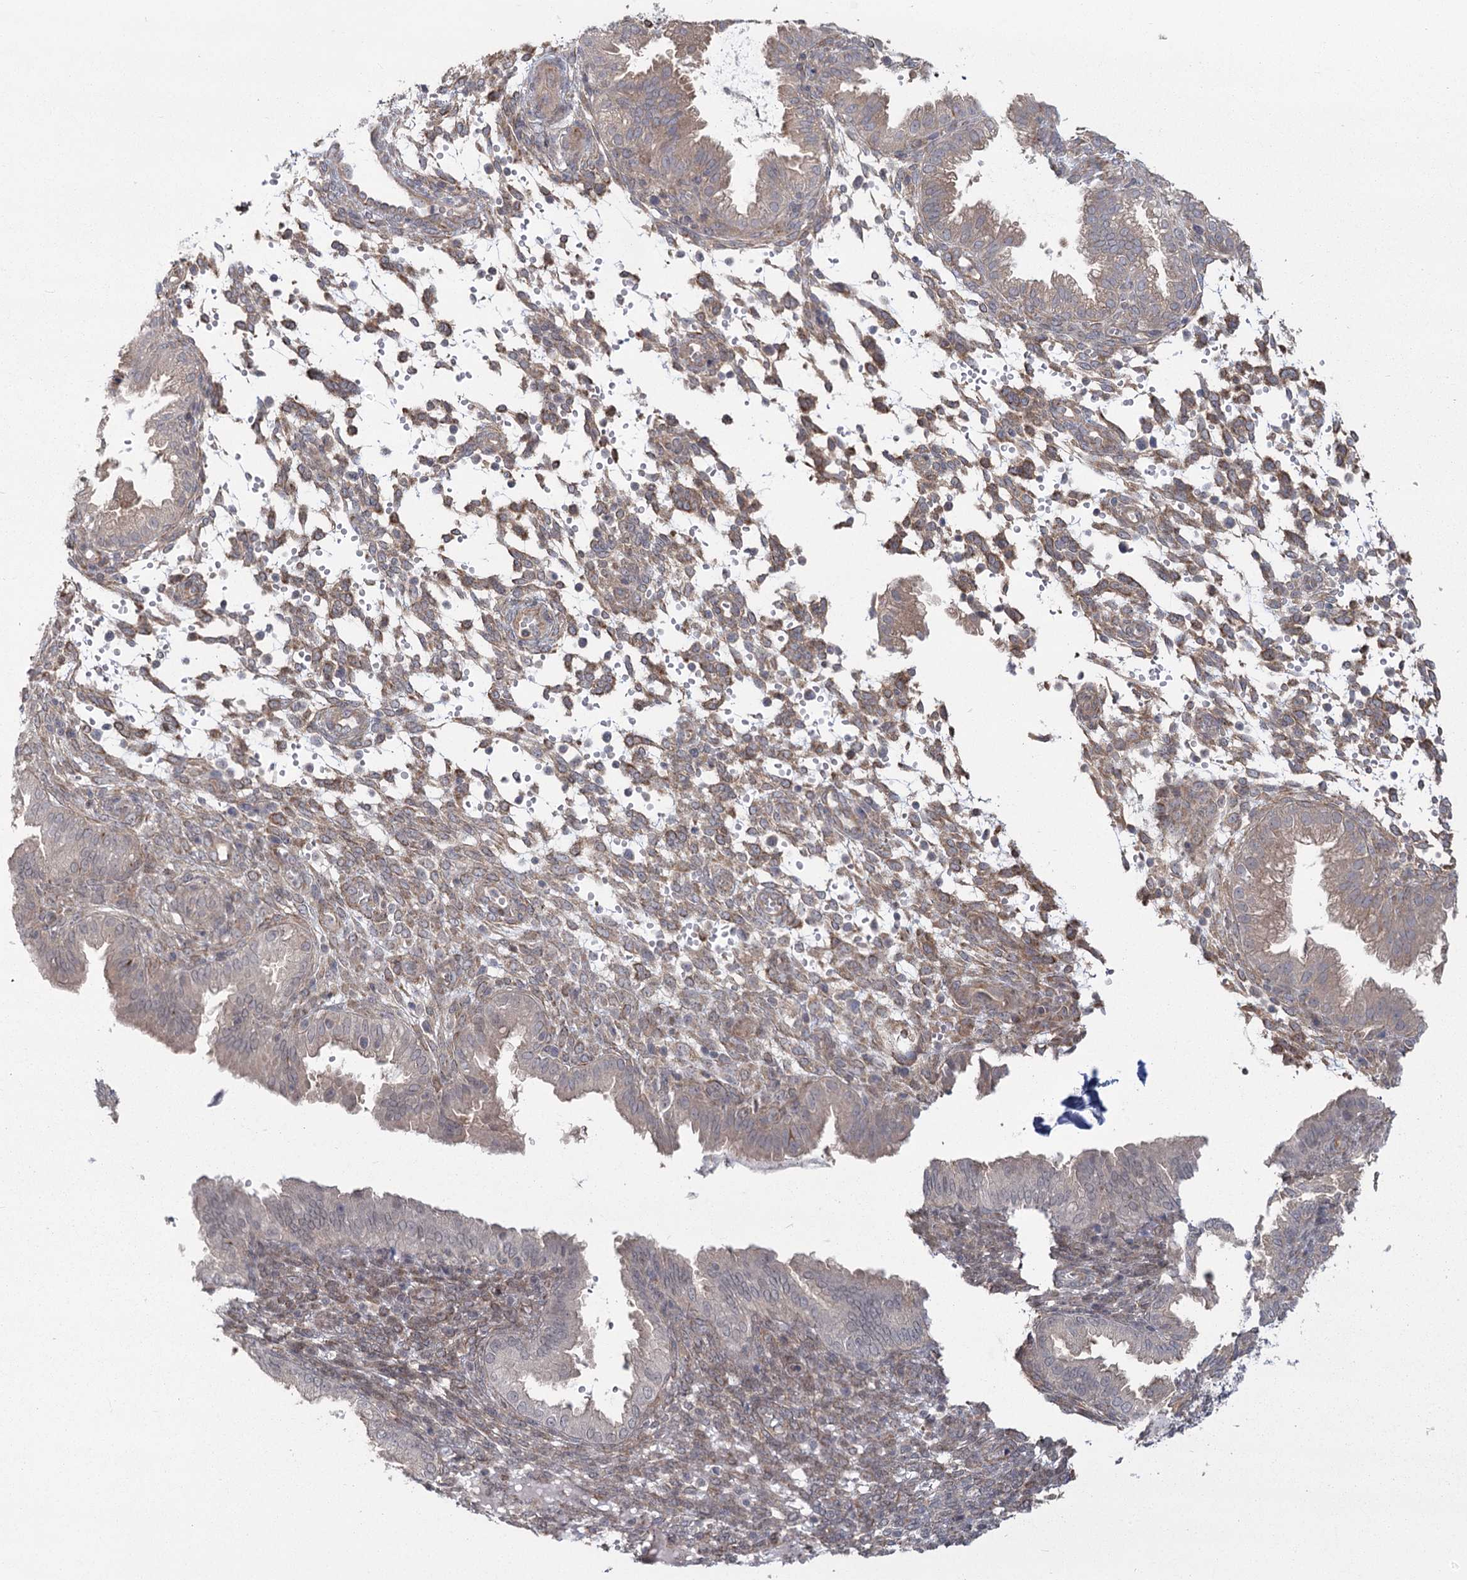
{"staining": {"intensity": "moderate", "quantity": "25%-75%", "location": "cytoplasmic/membranous"}, "tissue": "endometrium", "cell_type": "Cells in endometrial stroma", "image_type": "normal", "snomed": [{"axis": "morphology", "description": "Normal tissue, NOS"}, {"axis": "topography", "description": "Endometrium"}], "caption": "A medium amount of moderate cytoplasmic/membranous staining is seen in about 25%-75% of cells in endometrial stroma in benign endometrium.", "gene": "AP2M1", "patient": {"sex": "female", "age": 33}}